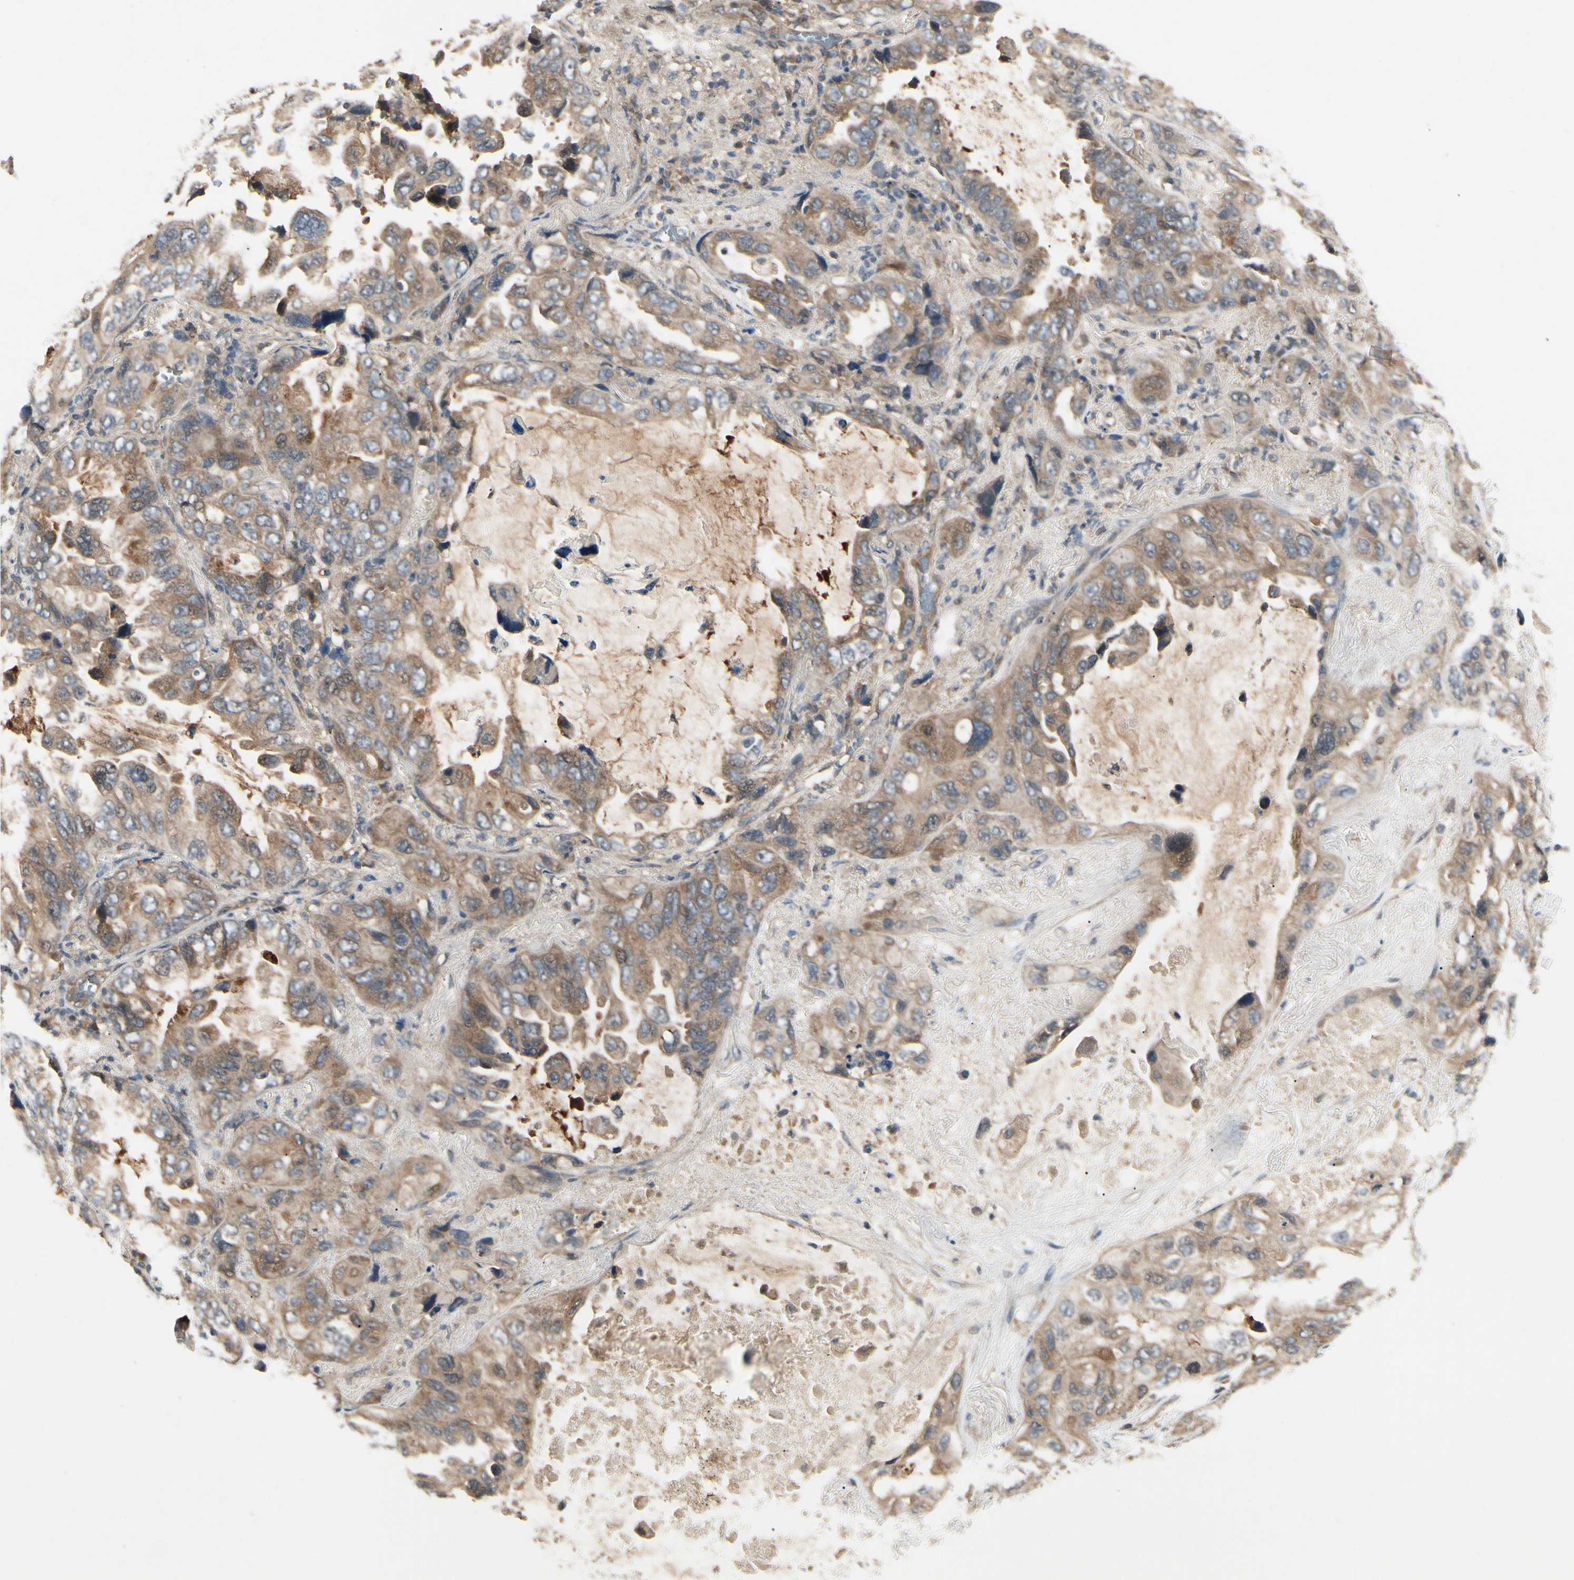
{"staining": {"intensity": "moderate", "quantity": ">75%", "location": "cytoplasmic/membranous"}, "tissue": "lung cancer", "cell_type": "Tumor cells", "image_type": "cancer", "snomed": [{"axis": "morphology", "description": "Squamous cell carcinoma, NOS"}, {"axis": "topography", "description": "Lung"}], "caption": "Immunohistochemical staining of human squamous cell carcinoma (lung) demonstrates medium levels of moderate cytoplasmic/membranous protein expression in about >75% of tumor cells.", "gene": "RNF14", "patient": {"sex": "female", "age": 73}}